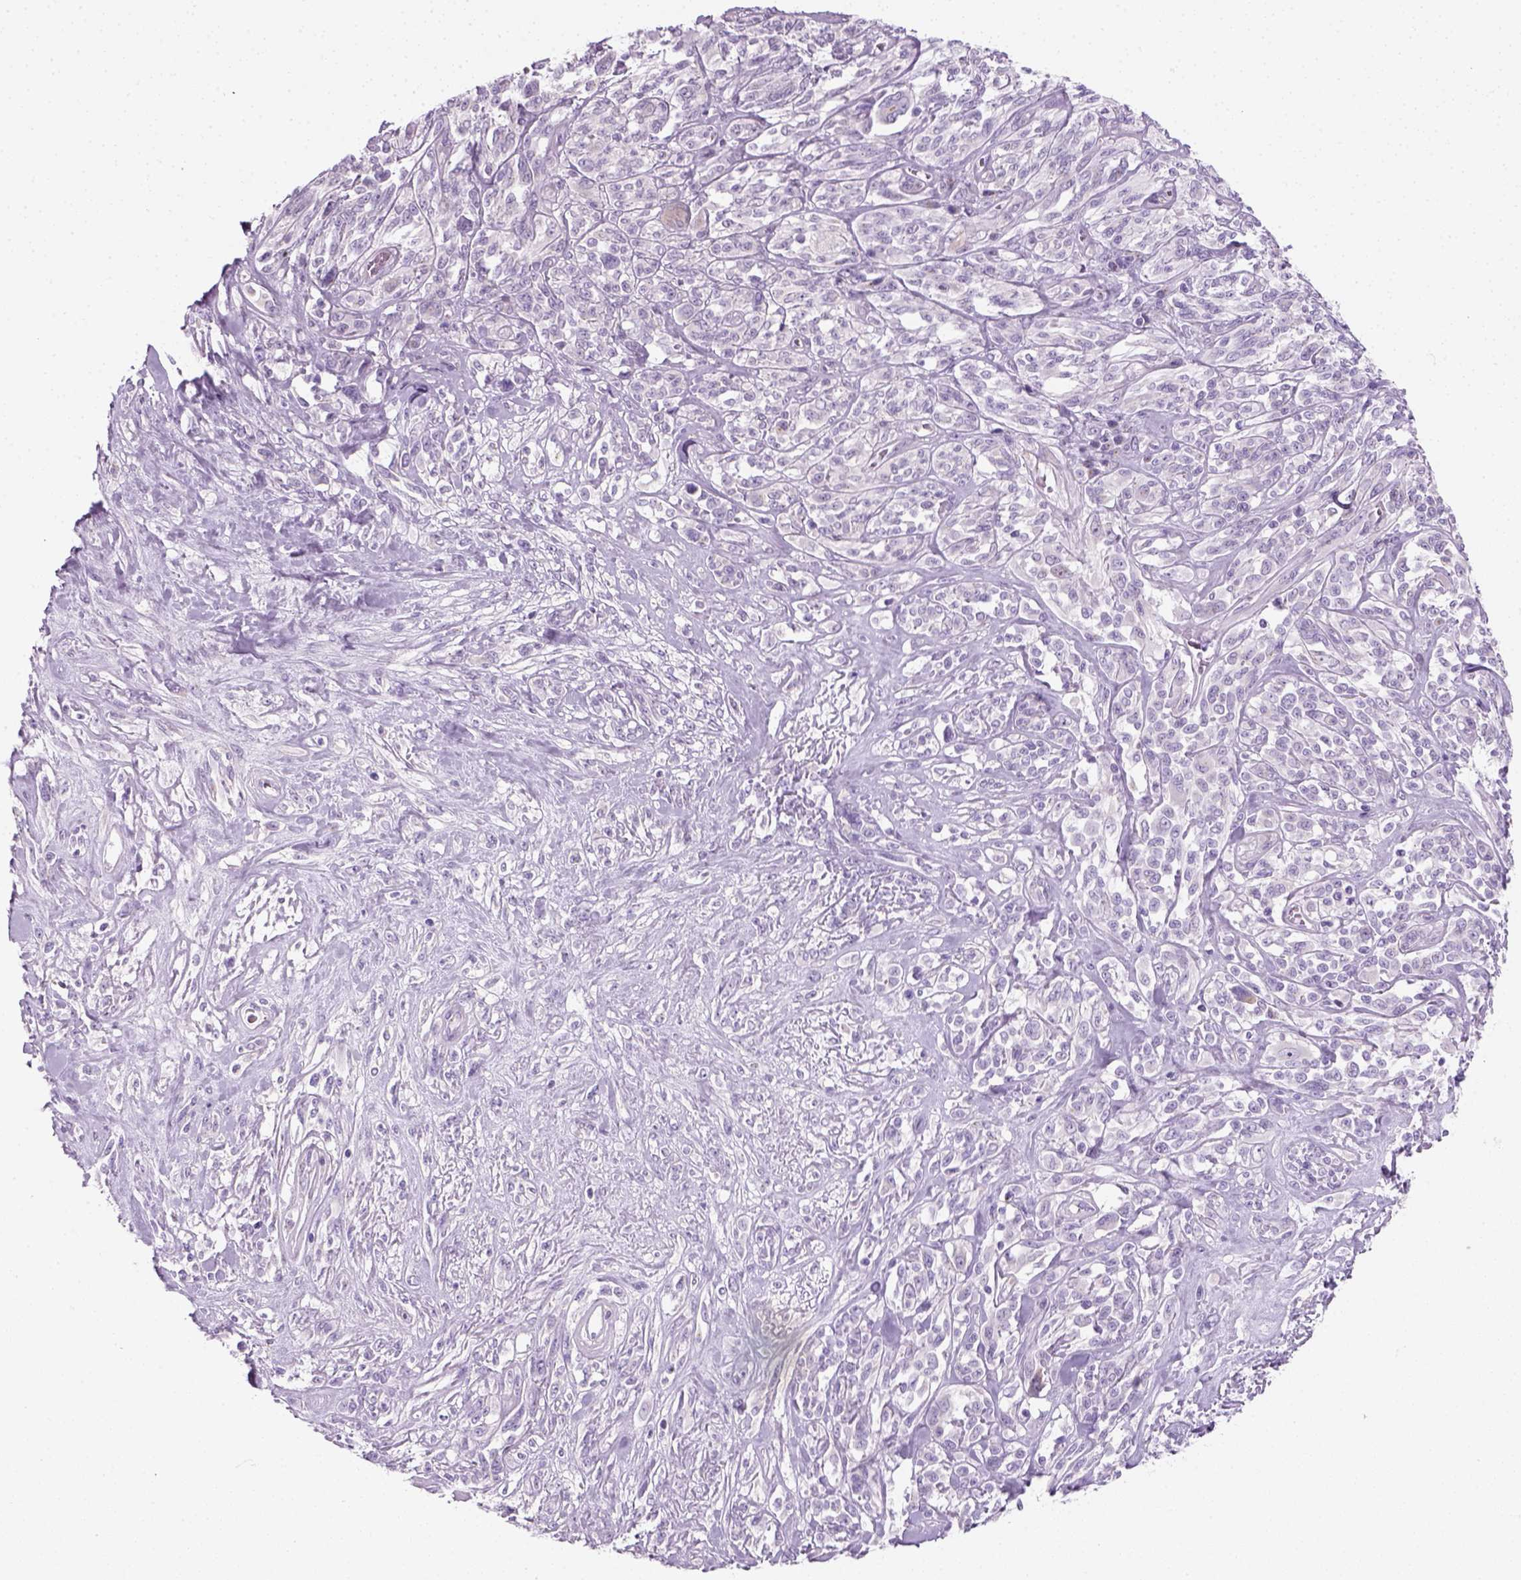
{"staining": {"intensity": "negative", "quantity": "none", "location": "none"}, "tissue": "melanoma", "cell_type": "Tumor cells", "image_type": "cancer", "snomed": [{"axis": "morphology", "description": "Malignant melanoma, NOS"}, {"axis": "topography", "description": "Skin"}], "caption": "An image of human malignant melanoma is negative for staining in tumor cells. Nuclei are stained in blue.", "gene": "IL4", "patient": {"sex": "female", "age": 91}}